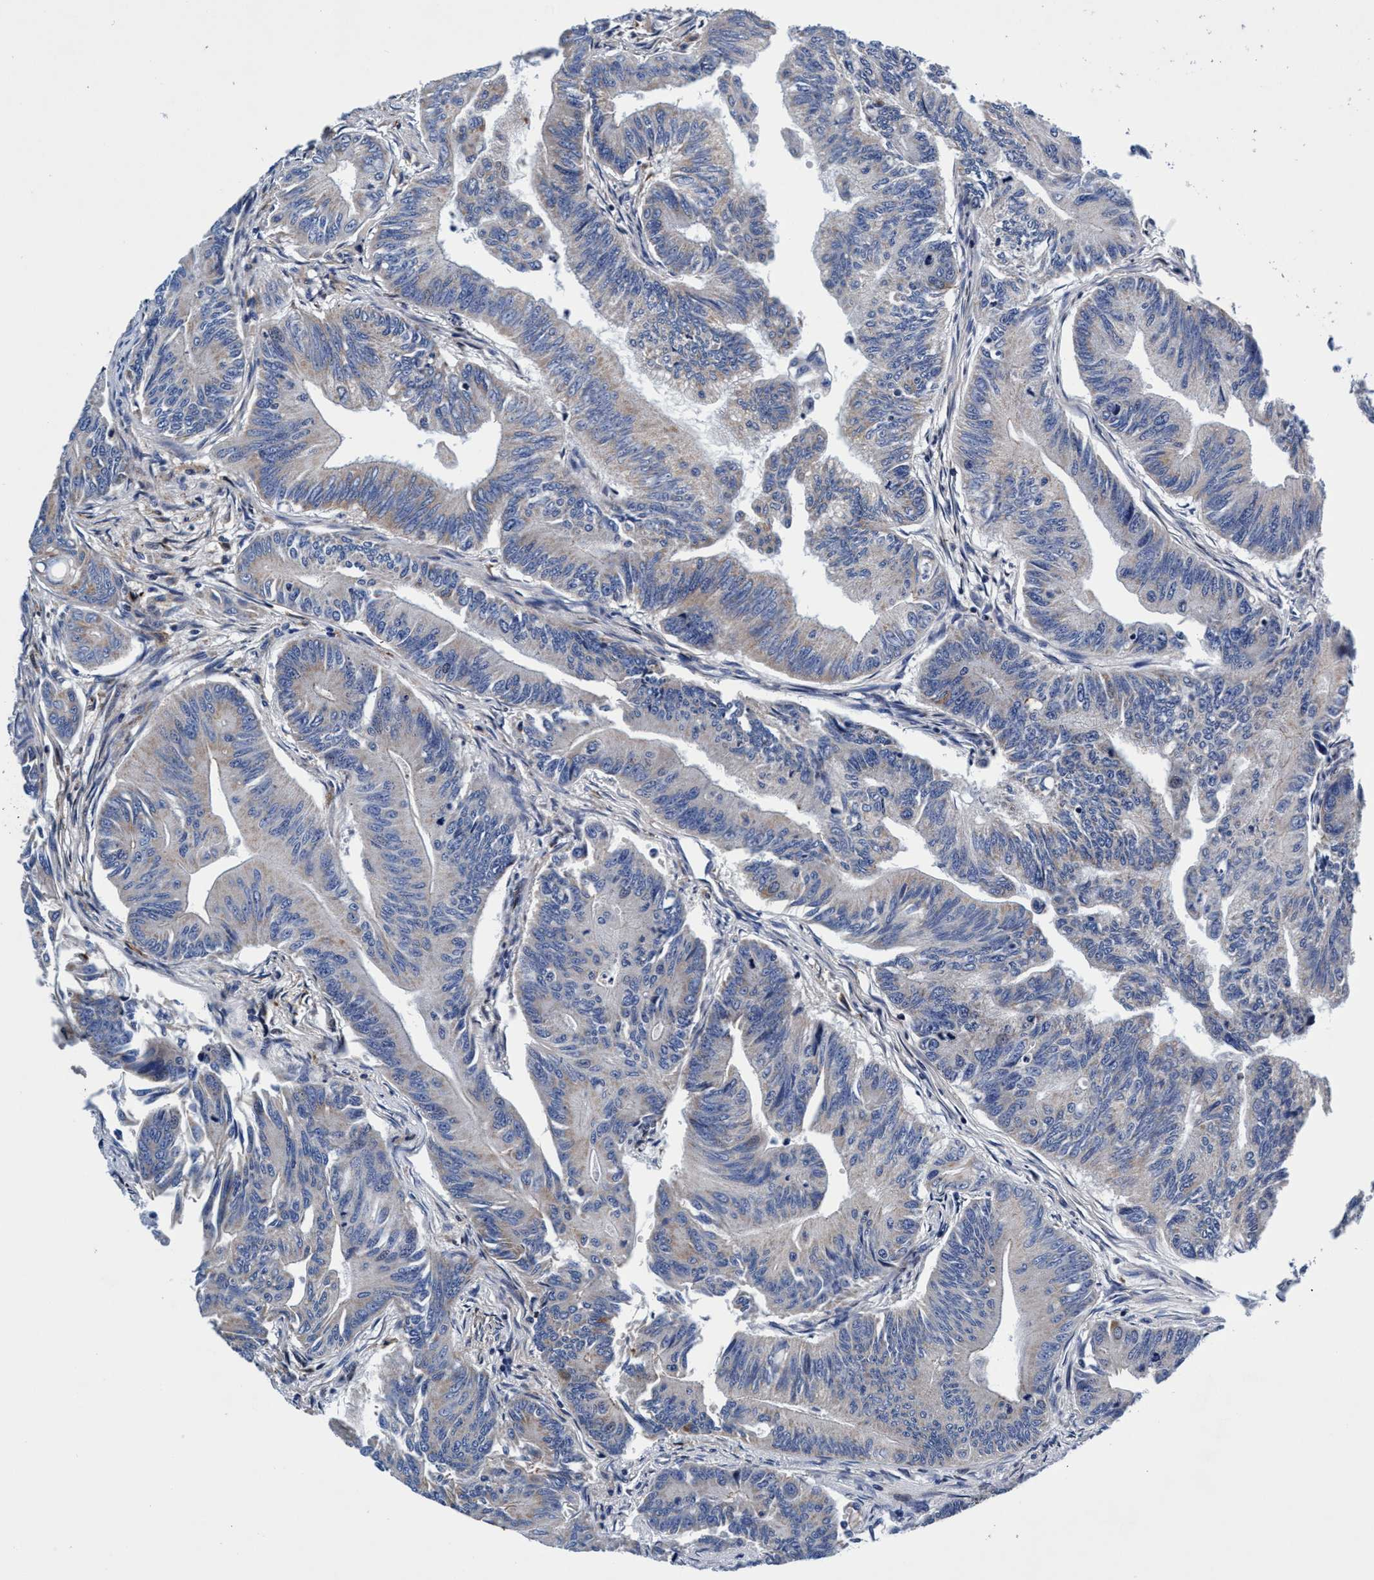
{"staining": {"intensity": "weak", "quantity": "<25%", "location": "cytoplasmic/membranous"}, "tissue": "colorectal cancer", "cell_type": "Tumor cells", "image_type": "cancer", "snomed": [{"axis": "morphology", "description": "Adenoma, NOS"}, {"axis": "morphology", "description": "Adenocarcinoma, NOS"}, {"axis": "topography", "description": "Colon"}], "caption": "This is a micrograph of immunohistochemistry staining of colorectal cancer (adenocarcinoma), which shows no positivity in tumor cells.", "gene": "UBALD2", "patient": {"sex": "male", "age": 79}}